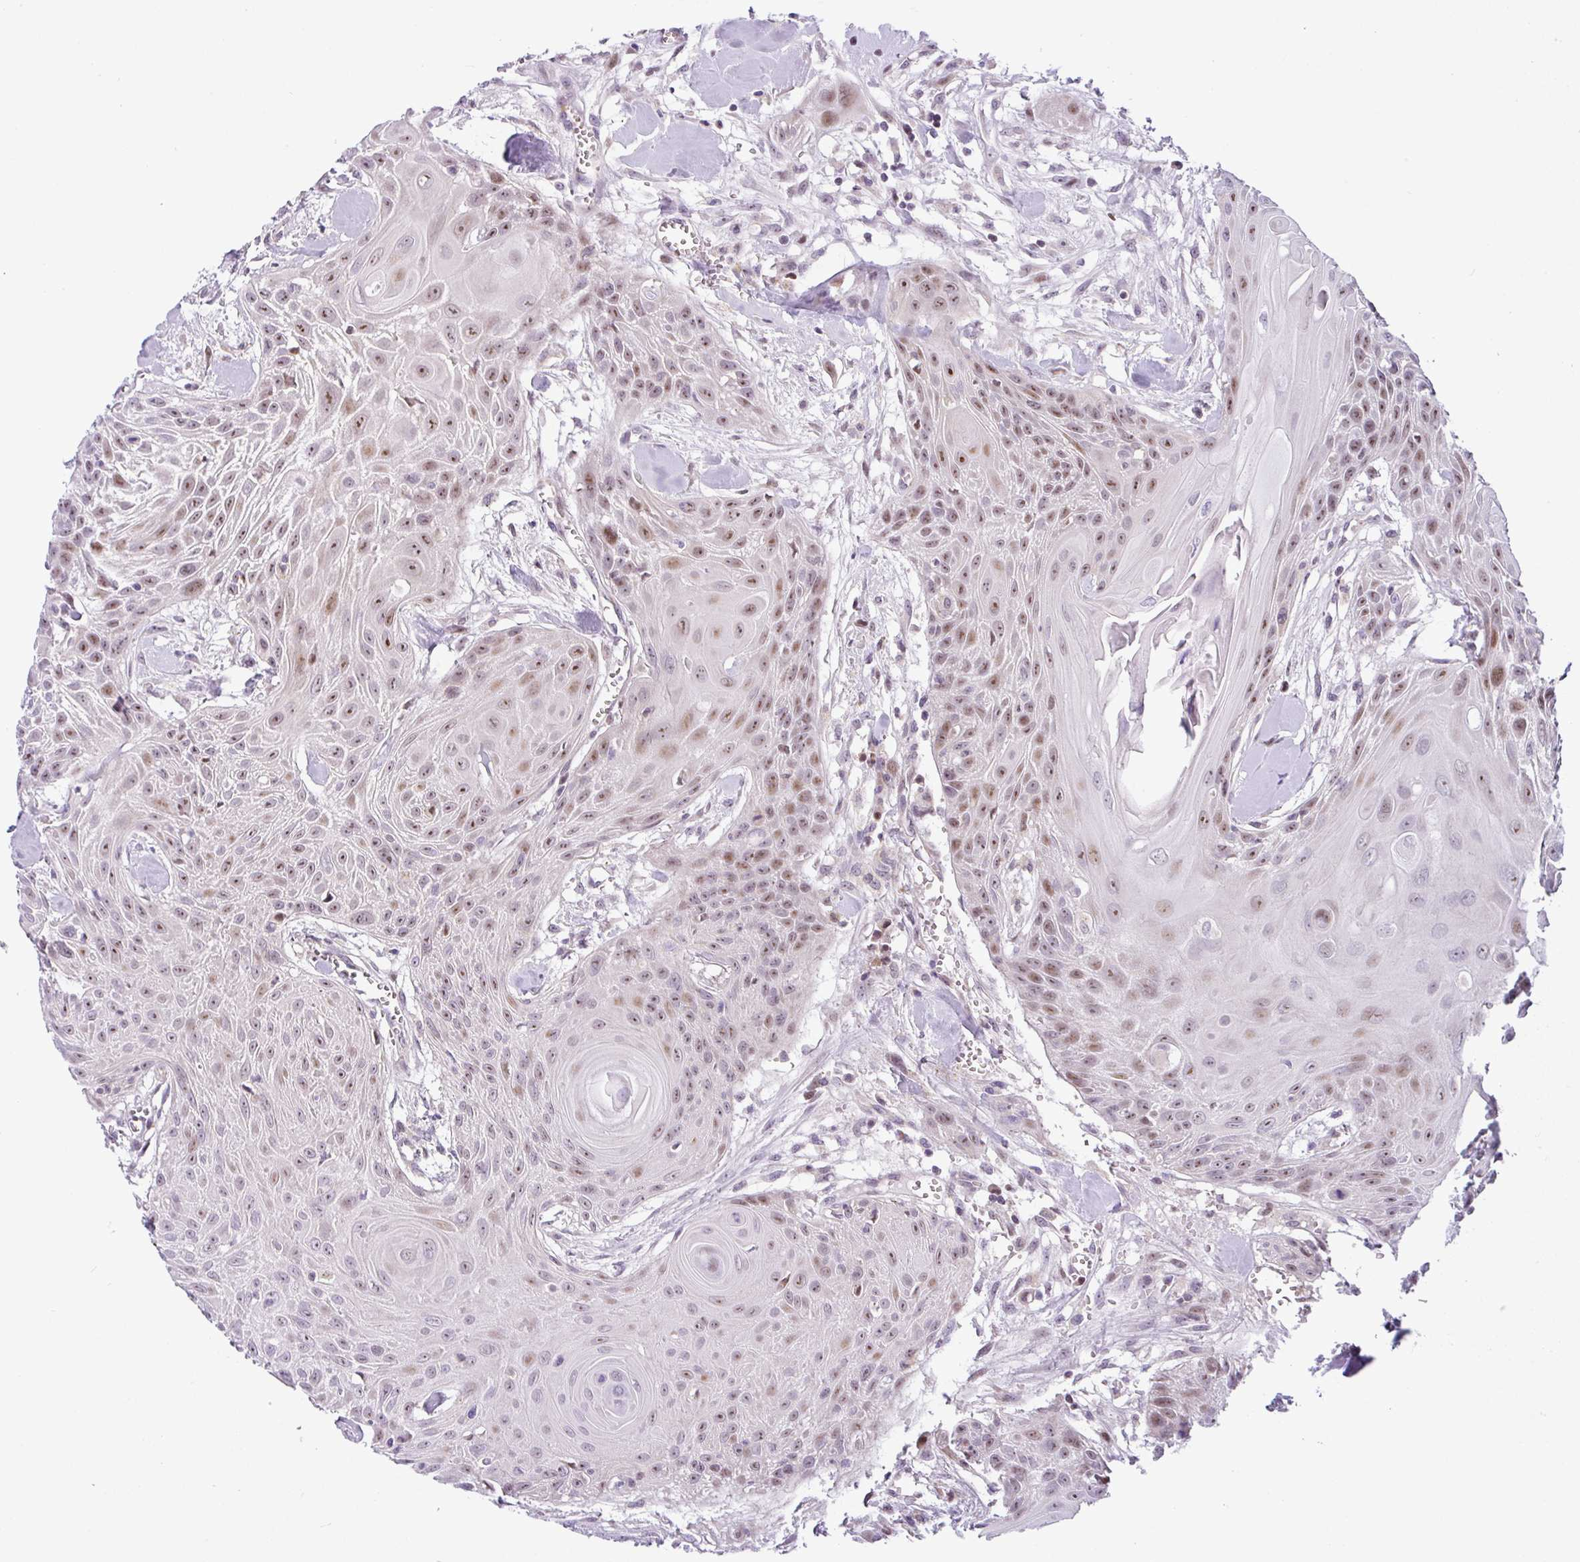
{"staining": {"intensity": "moderate", "quantity": "25%-75%", "location": "nuclear"}, "tissue": "head and neck cancer", "cell_type": "Tumor cells", "image_type": "cancer", "snomed": [{"axis": "morphology", "description": "Squamous cell carcinoma, NOS"}, {"axis": "topography", "description": "Lymph node"}, {"axis": "topography", "description": "Salivary gland"}, {"axis": "topography", "description": "Head-Neck"}], "caption": "About 25%-75% of tumor cells in human squamous cell carcinoma (head and neck) reveal moderate nuclear protein staining as visualized by brown immunohistochemical staining.", "gene": "NDUFB2", "patient": {"sex": "female", "age": 74}}